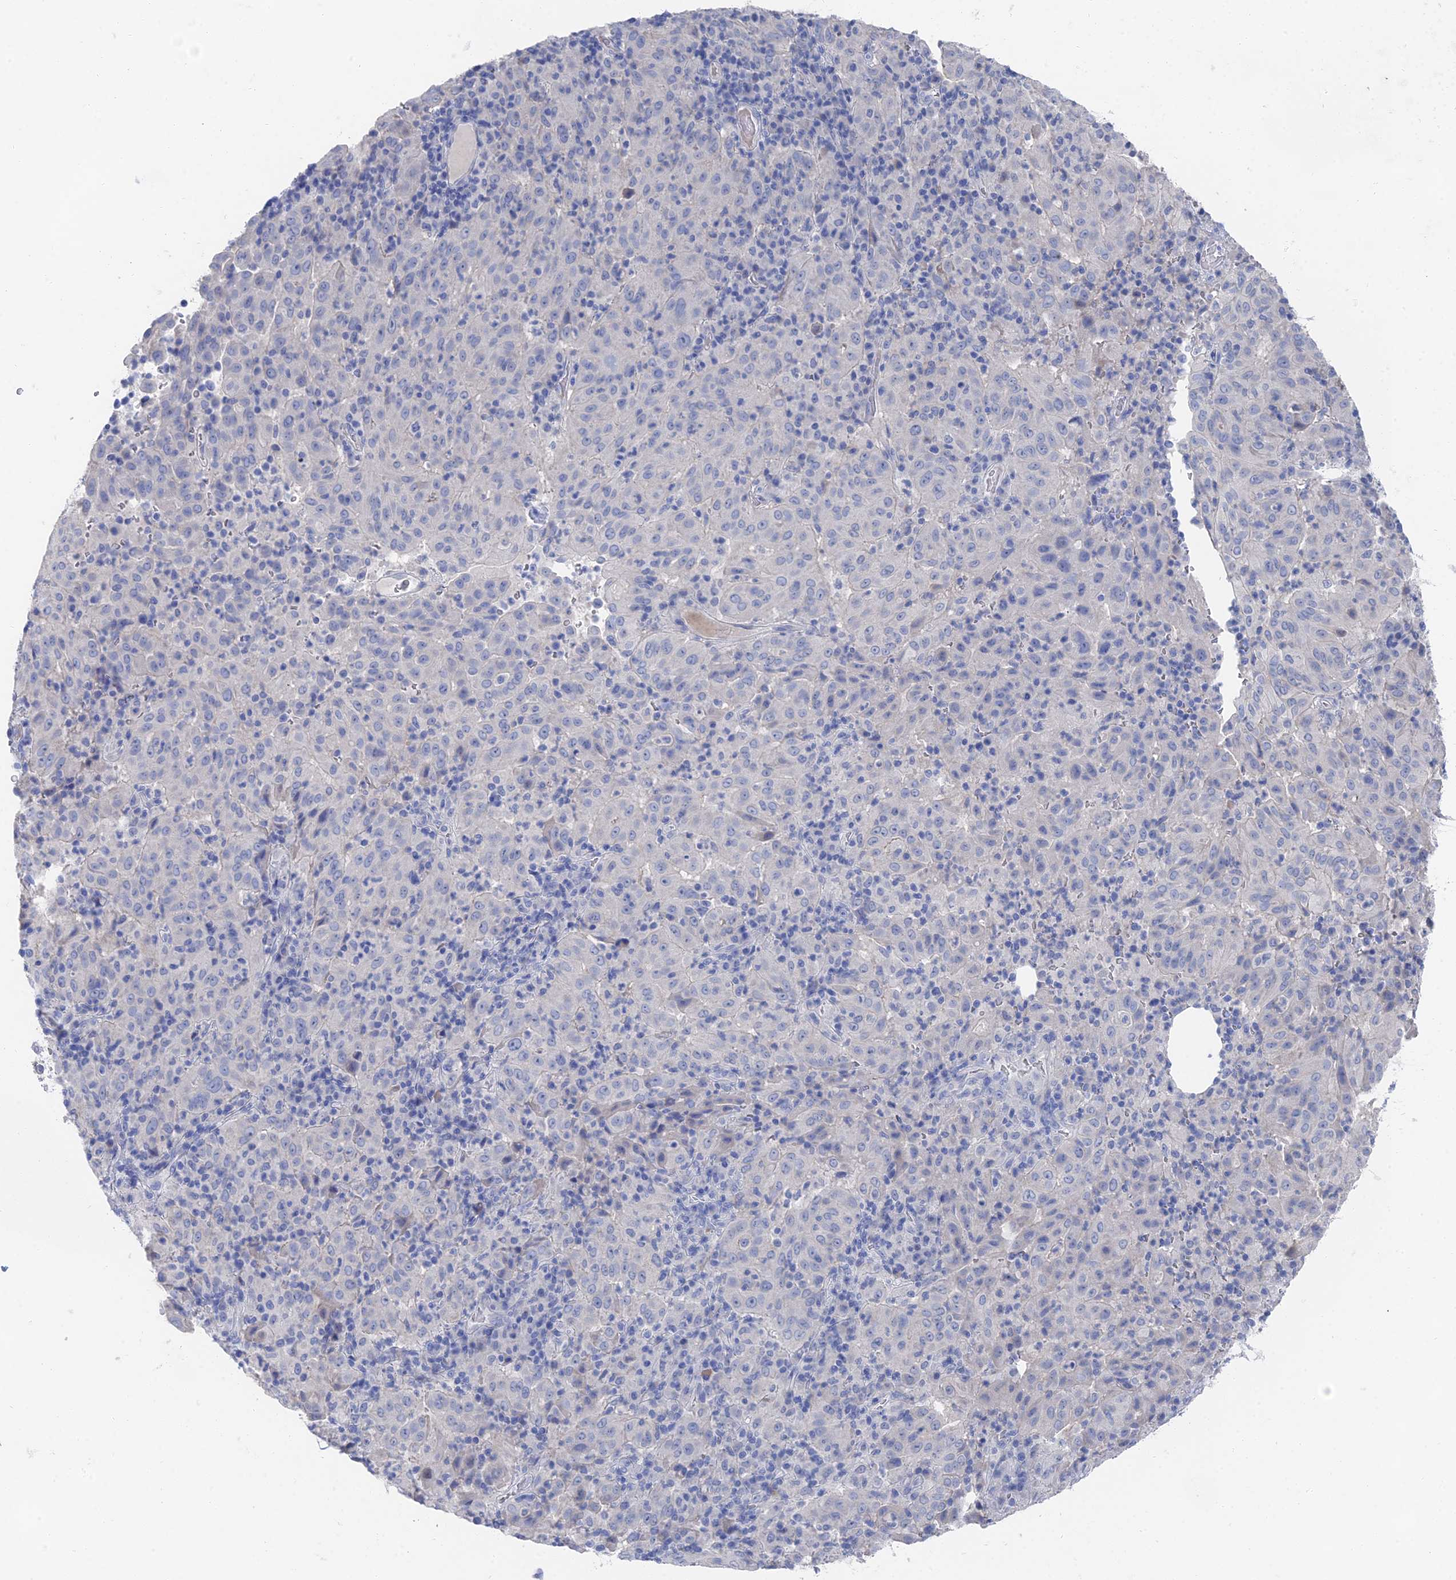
{"staining": {"intensity": "negative", "quantity": "none", "location": "none"}, "tissue": "pancreatic cancer", "cell_type": "Tumor cells", "image_type": "cancer", "snomed": [{"axis": "morphology", "description": "Adenocarcinoma, NOS"}, {"axis": "topography", "description": "Pancreas"}], "caption": "High magnification brightfield microscopy of pancreatic cancer stained with DAB (brown) and counterstained with hematoxylin (blue): tumor cells show no significant positivity.", "gene": "GFAP", "patient": {"sex": "male", "age": 63}}